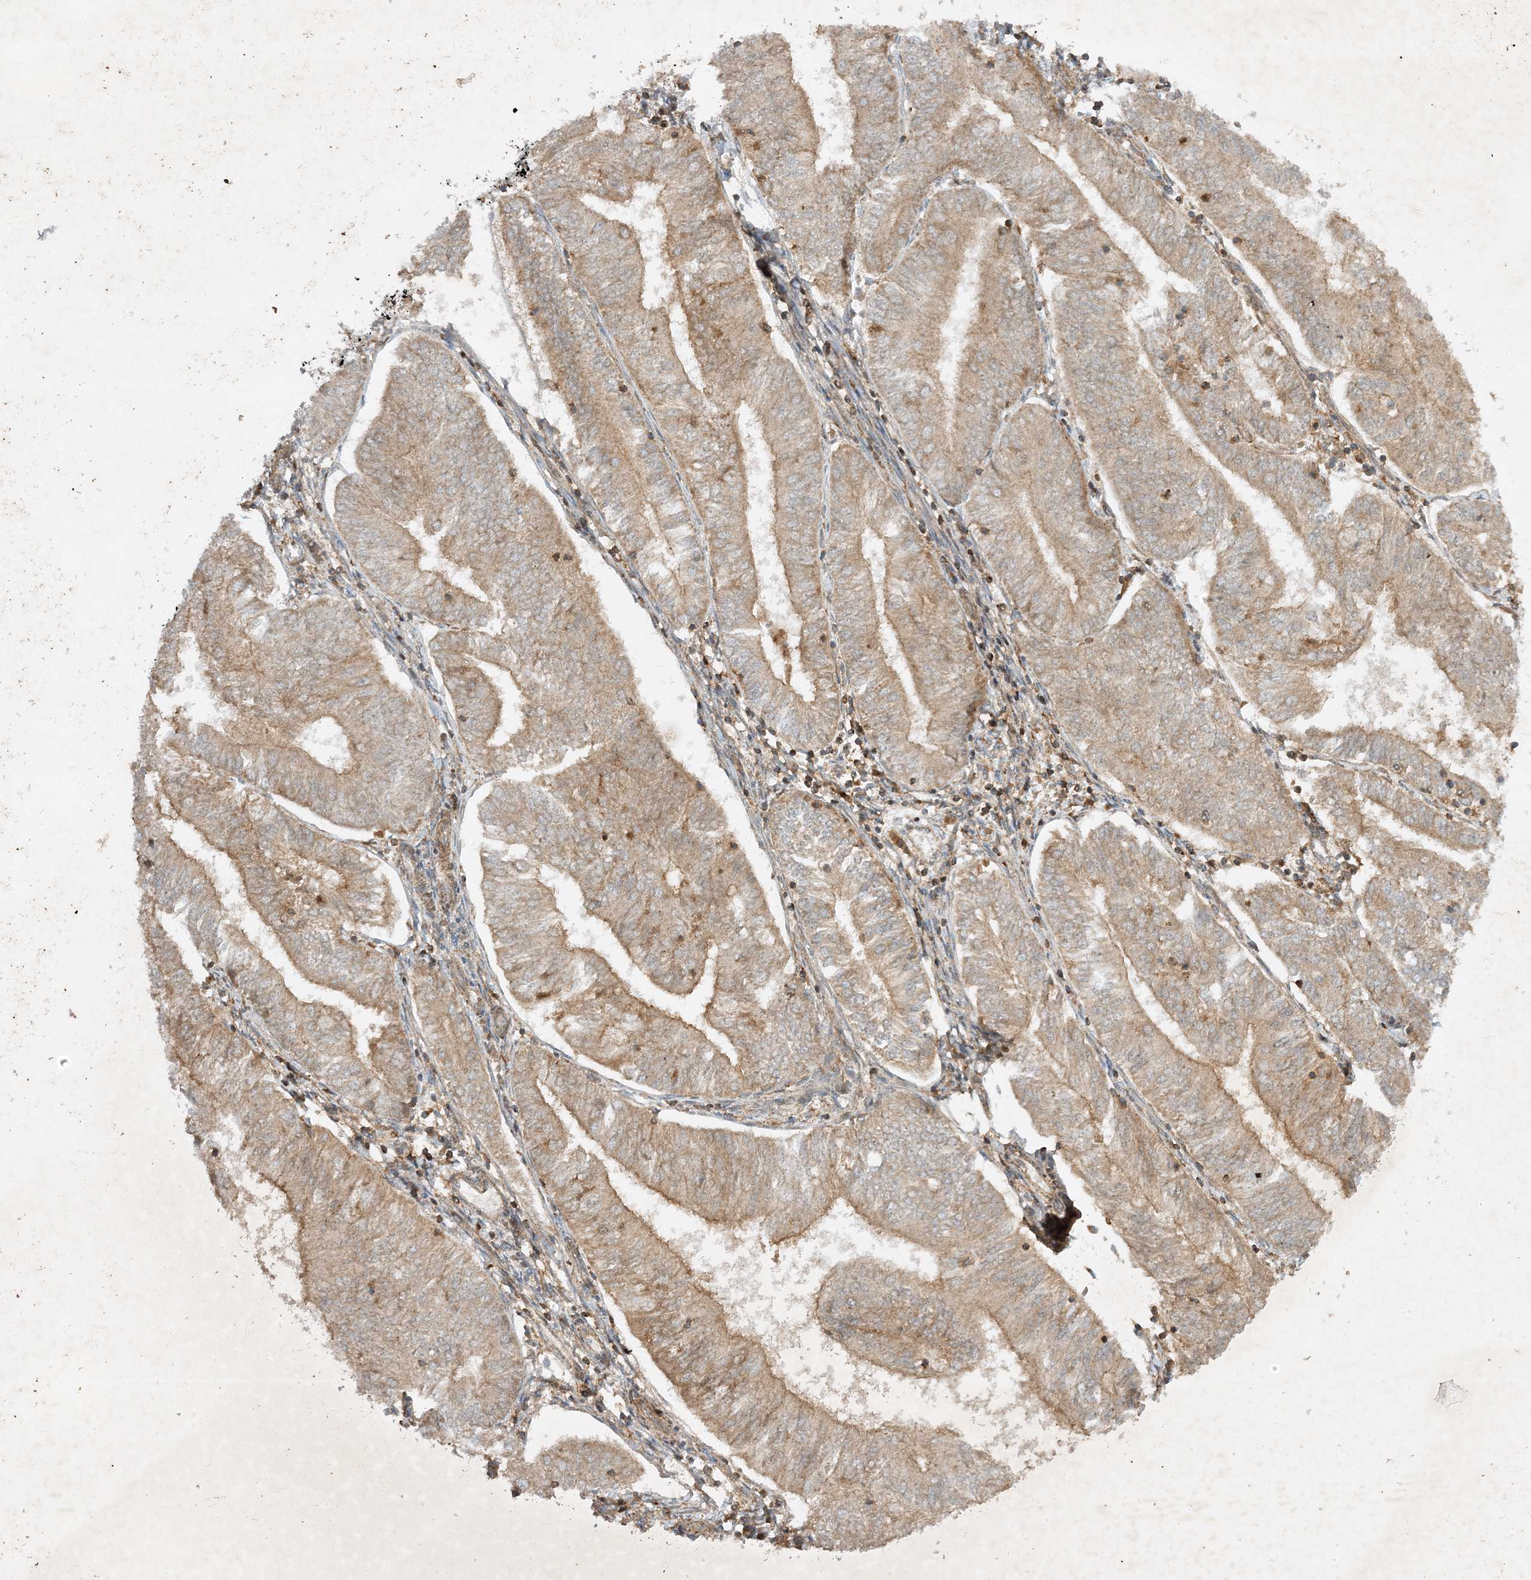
{"staining": {"intensity": "weak", "quantity": ">75%", "location": "cytoplasmic/membranous"}, "tissue": "endometrial cancer", "cell_type": "Tumor cells", "image_type": "cancer", "snomed": [{"axis": "morphology", "description": "Adenocarcinoma, NOS"}, {"axis": "topography", "description": "Endometrium"}], "caption": "Immunohistochemical staining of human endometrial cancer reveals weak cytoplasmic/membranous protein positivity in approximately >75% of tumor cells. The staining was performed using DAB to visualize the protein expression in brown, while the nuclei were stained in blue with hematoxylin (Magnification: 20x).", "gene": "XRN1", "patient": {"sex": "female", "age": 58}}